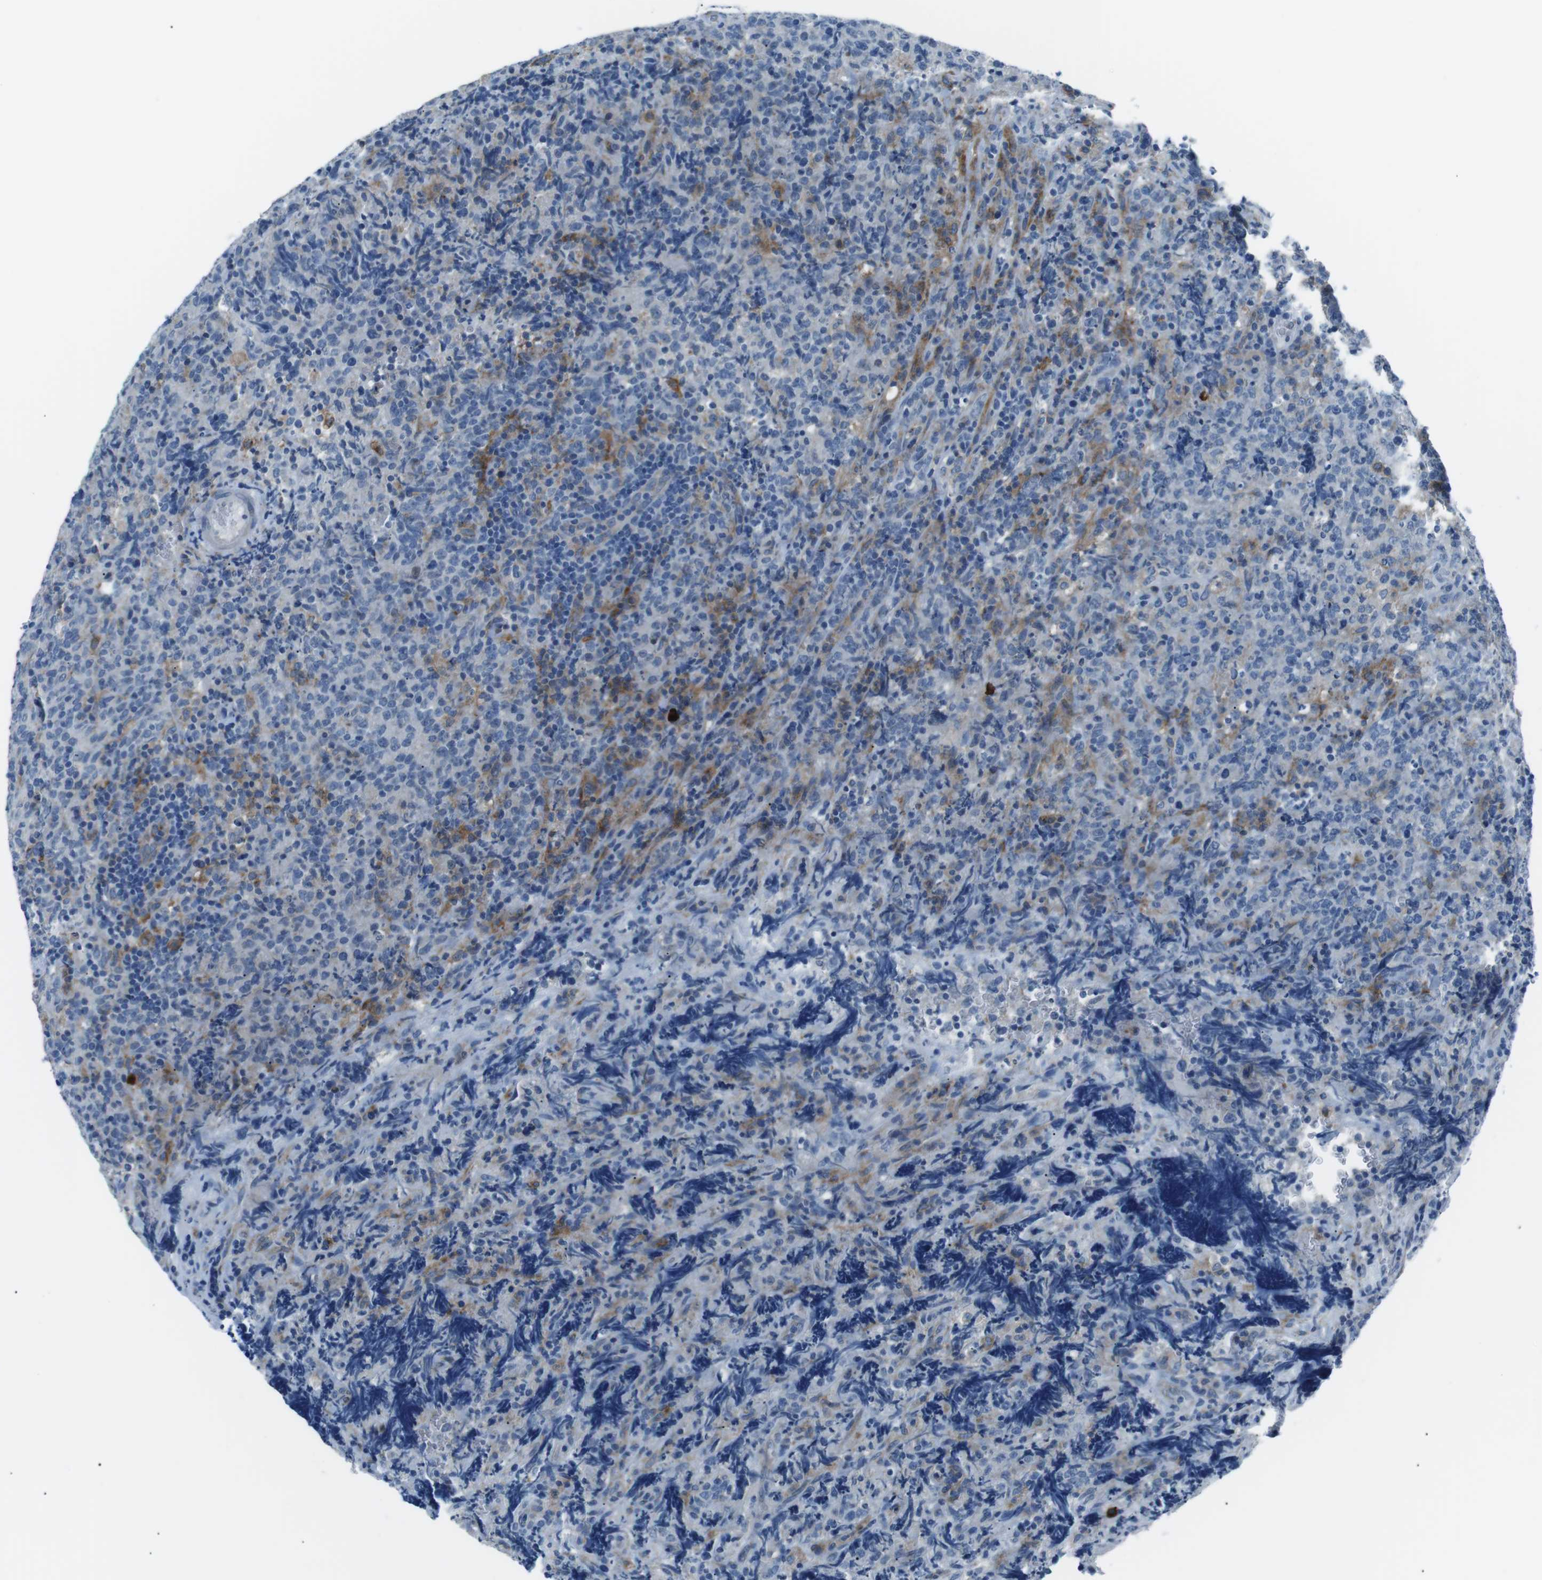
{"staining": {"intensity": "moderate", "quantity": "<25%", "location": "cytoplasmic/membranous"}, "tissue": "lymphoma", "cell_type": "Tumor cells", "image_type": "cancer", "snomed": [{"axis": "morphology", "description": "Malignant lymphoma, non-Hodgkin's type, High grade"}, {"axis": "topography", "description": "Tonsil"}], "caption": "Immunohistochemical staining of human lymphoma shows moderate cytoplasmic/membranous protein positivity in about <25% of tumor cells.", "gene": "CSF2RA", "patient": {"sex": "female", "age": 36}}